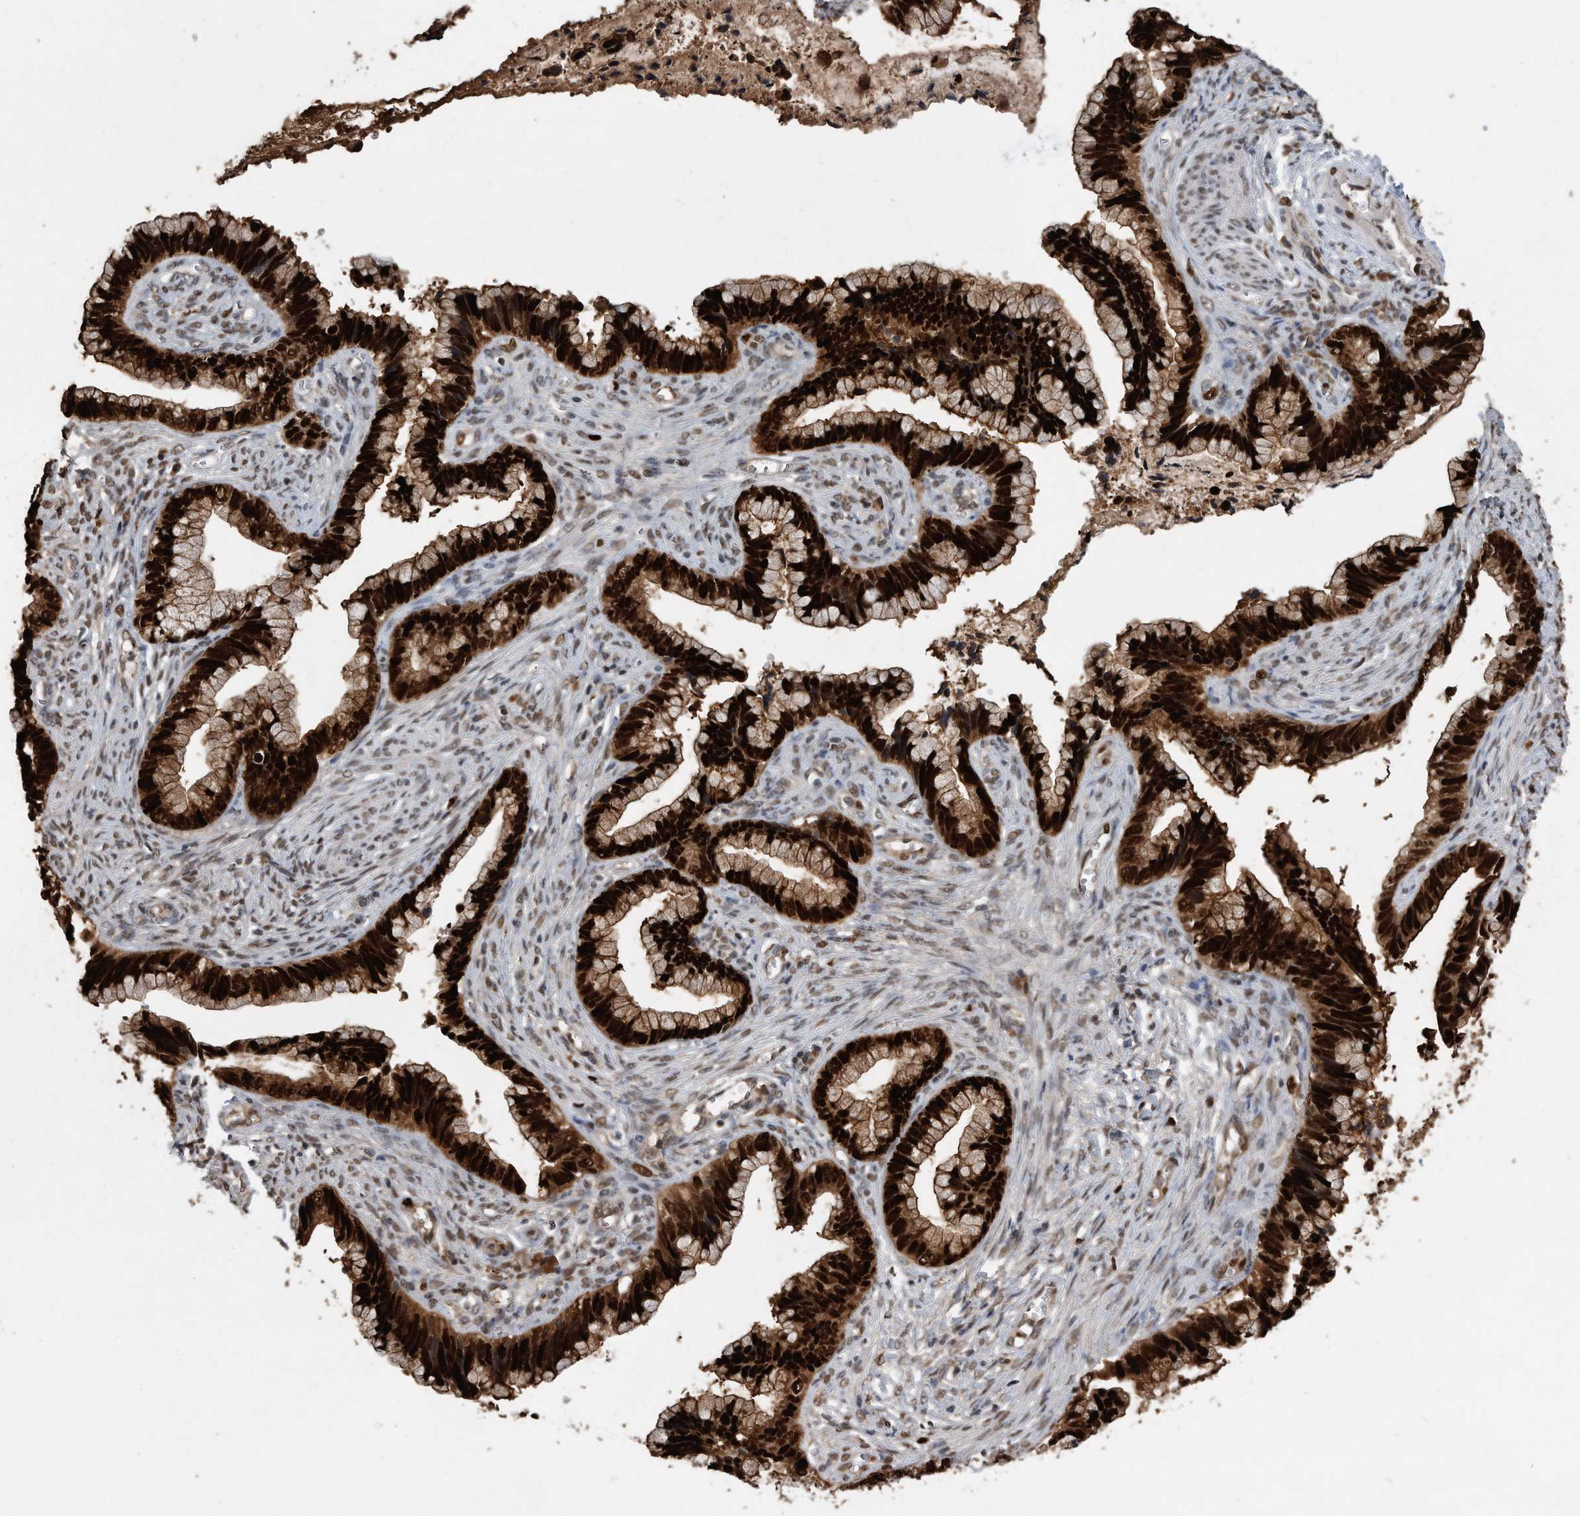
{"staining": {"intensity": "strong", "quantity": ">75%", "location": "cytoplasmic/membranous,nuclear"}, "tissue": "cervical cancer", "cell_type": "Tumor cells", "image_type": "cancer", "snomed": [{"axis": "morphology", "description": "Adenocarcinoma, NOS"}, {"axis": "topography", "description": "Cervix"}], "caption": "Tumor cells reveal high levels of strong cytoplasmic/membranous and nuclear expression in approximately >75% of cells in cervical cancer.", "gene": "PCNA", "patient": {"sex": "female", "age": 44}}